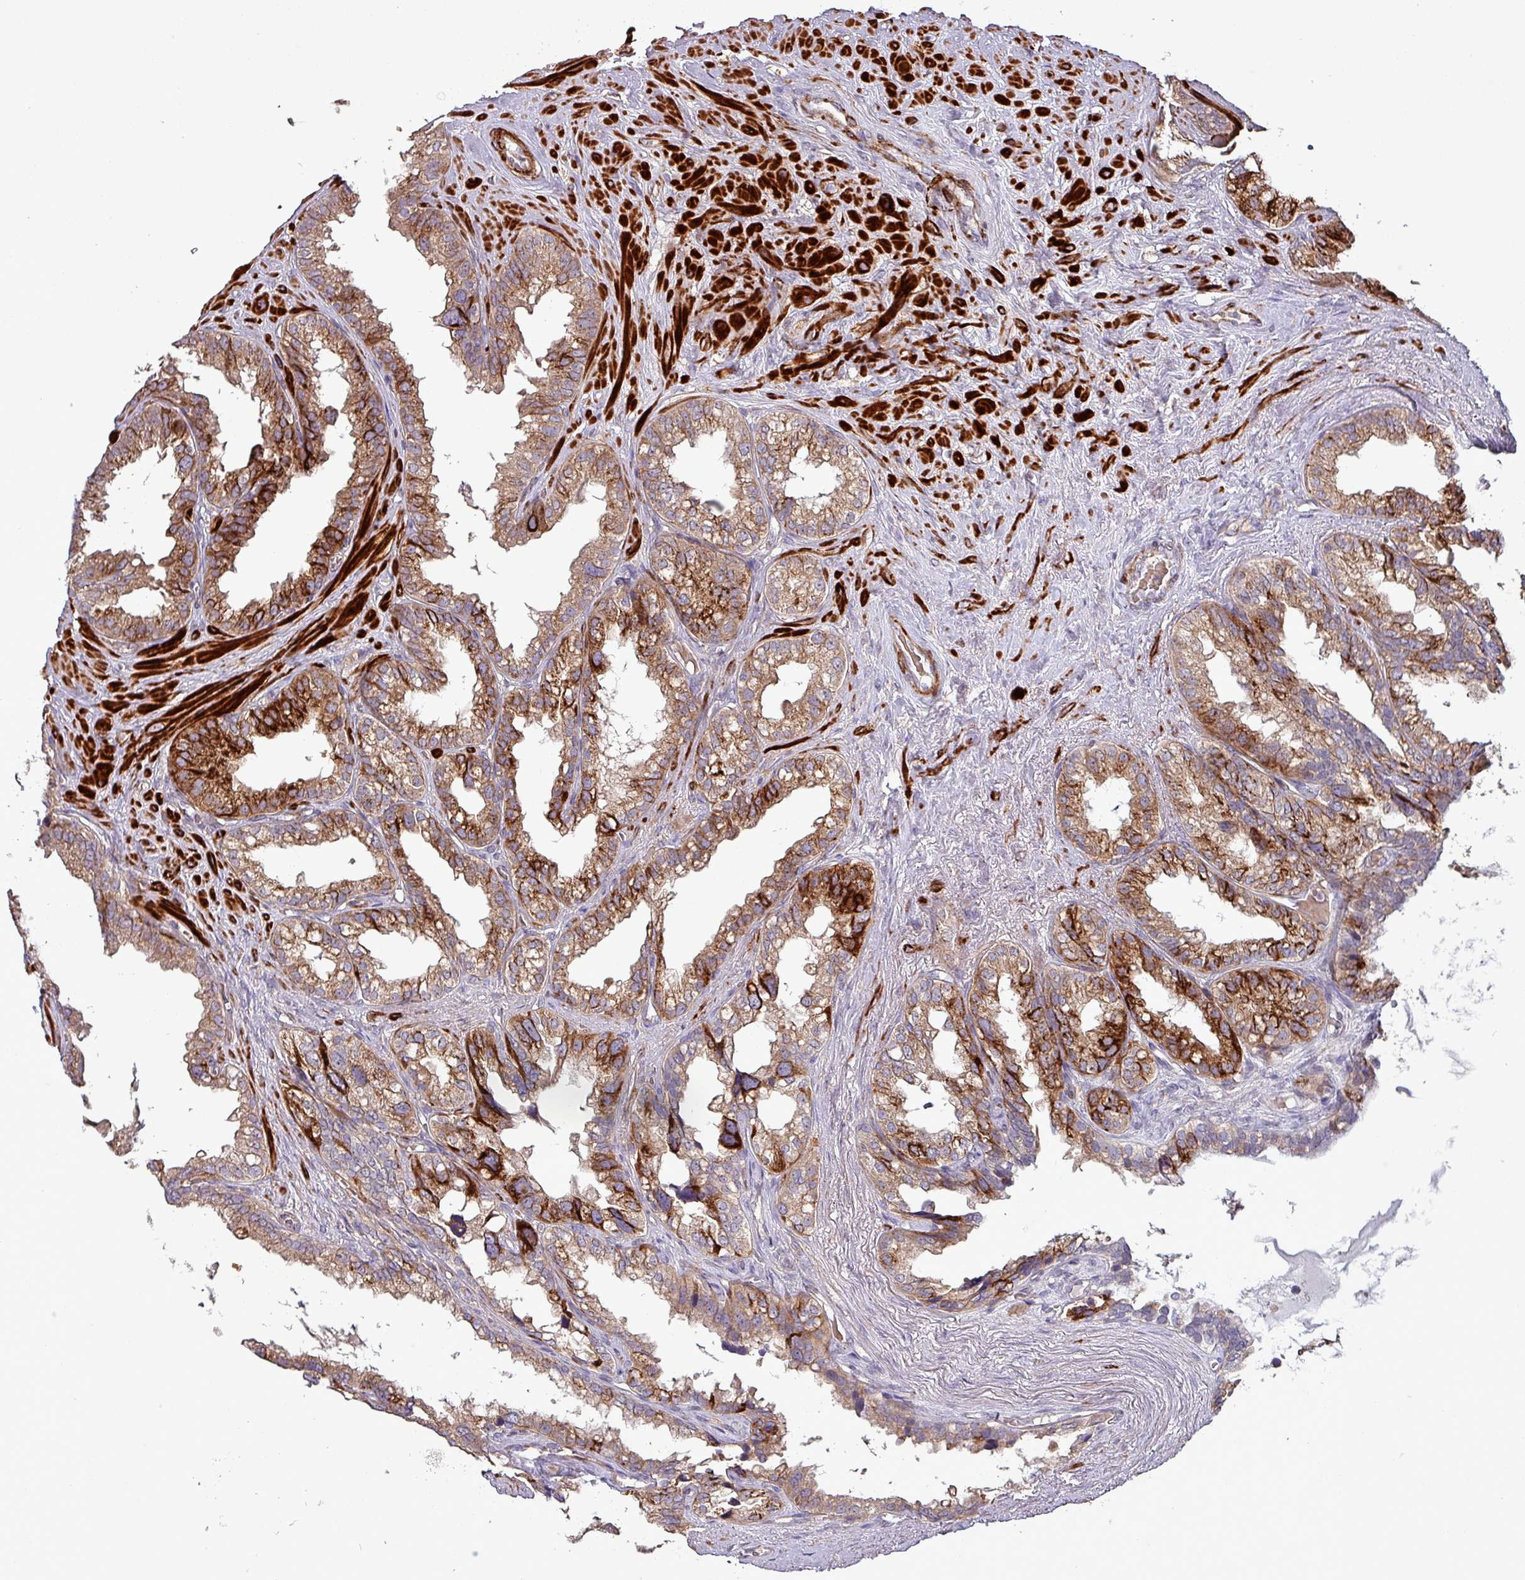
{"staining": {"intensity": "moderate", "quantity": "25%-75%", "location": "cytoplasmic/membranous"}, "tissue": "seminal vesicle", "cell_type": "Glandular cells", "image_type": "normal", "snomed": [{"axis": "morphology", "description": "Normal tissue, NOS"}, {"axis": "topography", "description": "Seminal veicle"}], "caption": "A histopathology image of seminal vesicle stained for a protein displays moderate cytoplasmic/membranous brown staining in glandular cells.", "gene": "TPRA1", "patient": {"sex": "male", "age": 80}}